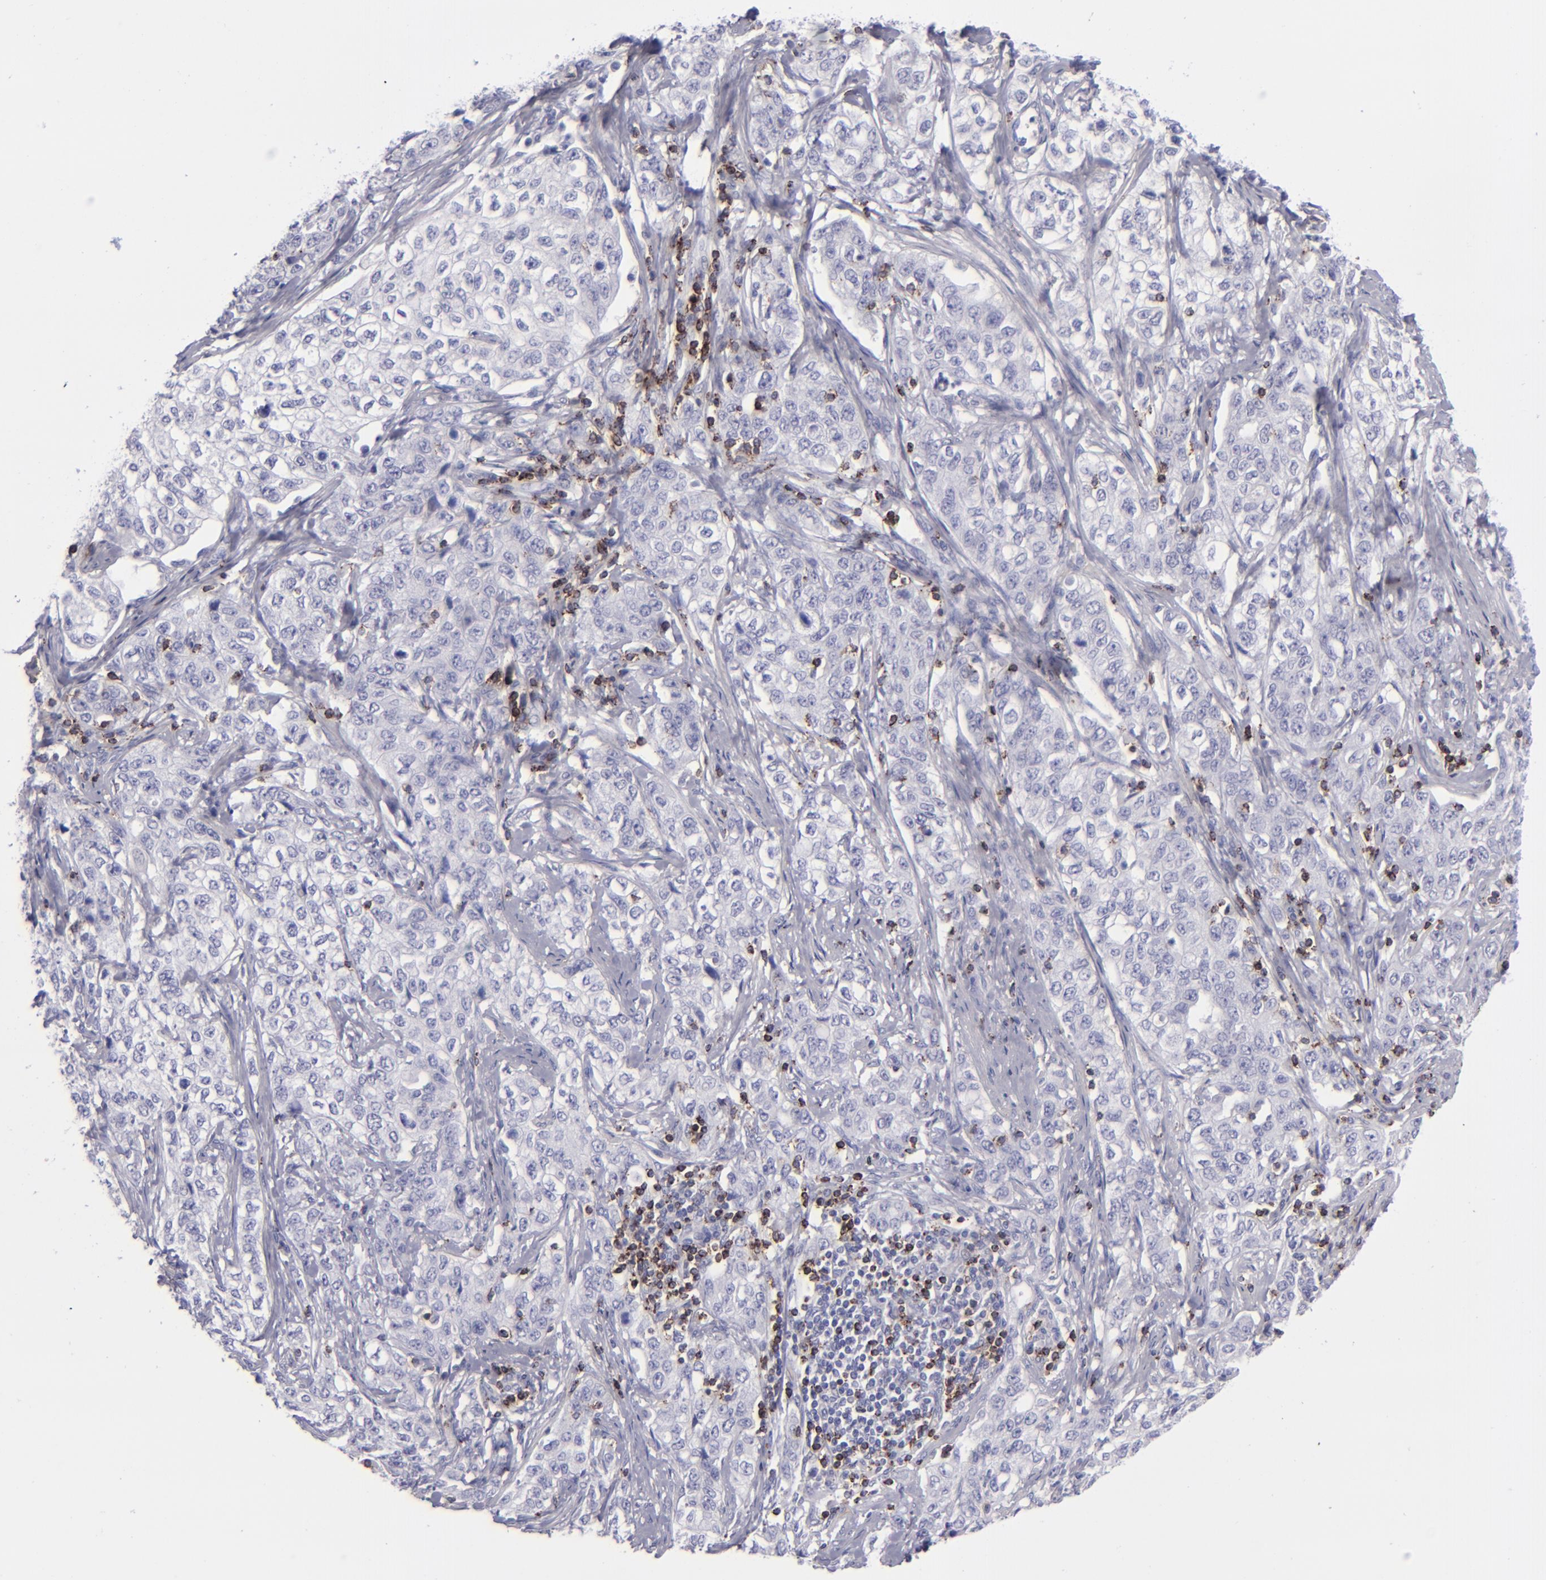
{"staining": {"intensity": "negative", "quantity": "none", "location": "none"}, "tissue": "stomach cancer", "cell_type": "Tumor cells", "image_type": "cancer", "snomed": [{"axis": "morphology", "description": "Adenocarcinoma, NOS"}, {"axis": "topography", "description": "Stomach"}], "caption": "Photomicrograph shows no significant protein expression in tumor cells of stomach adenocarcinoma.", "gene": "CD2", "patient": {"sex": "male", "age": 48}}